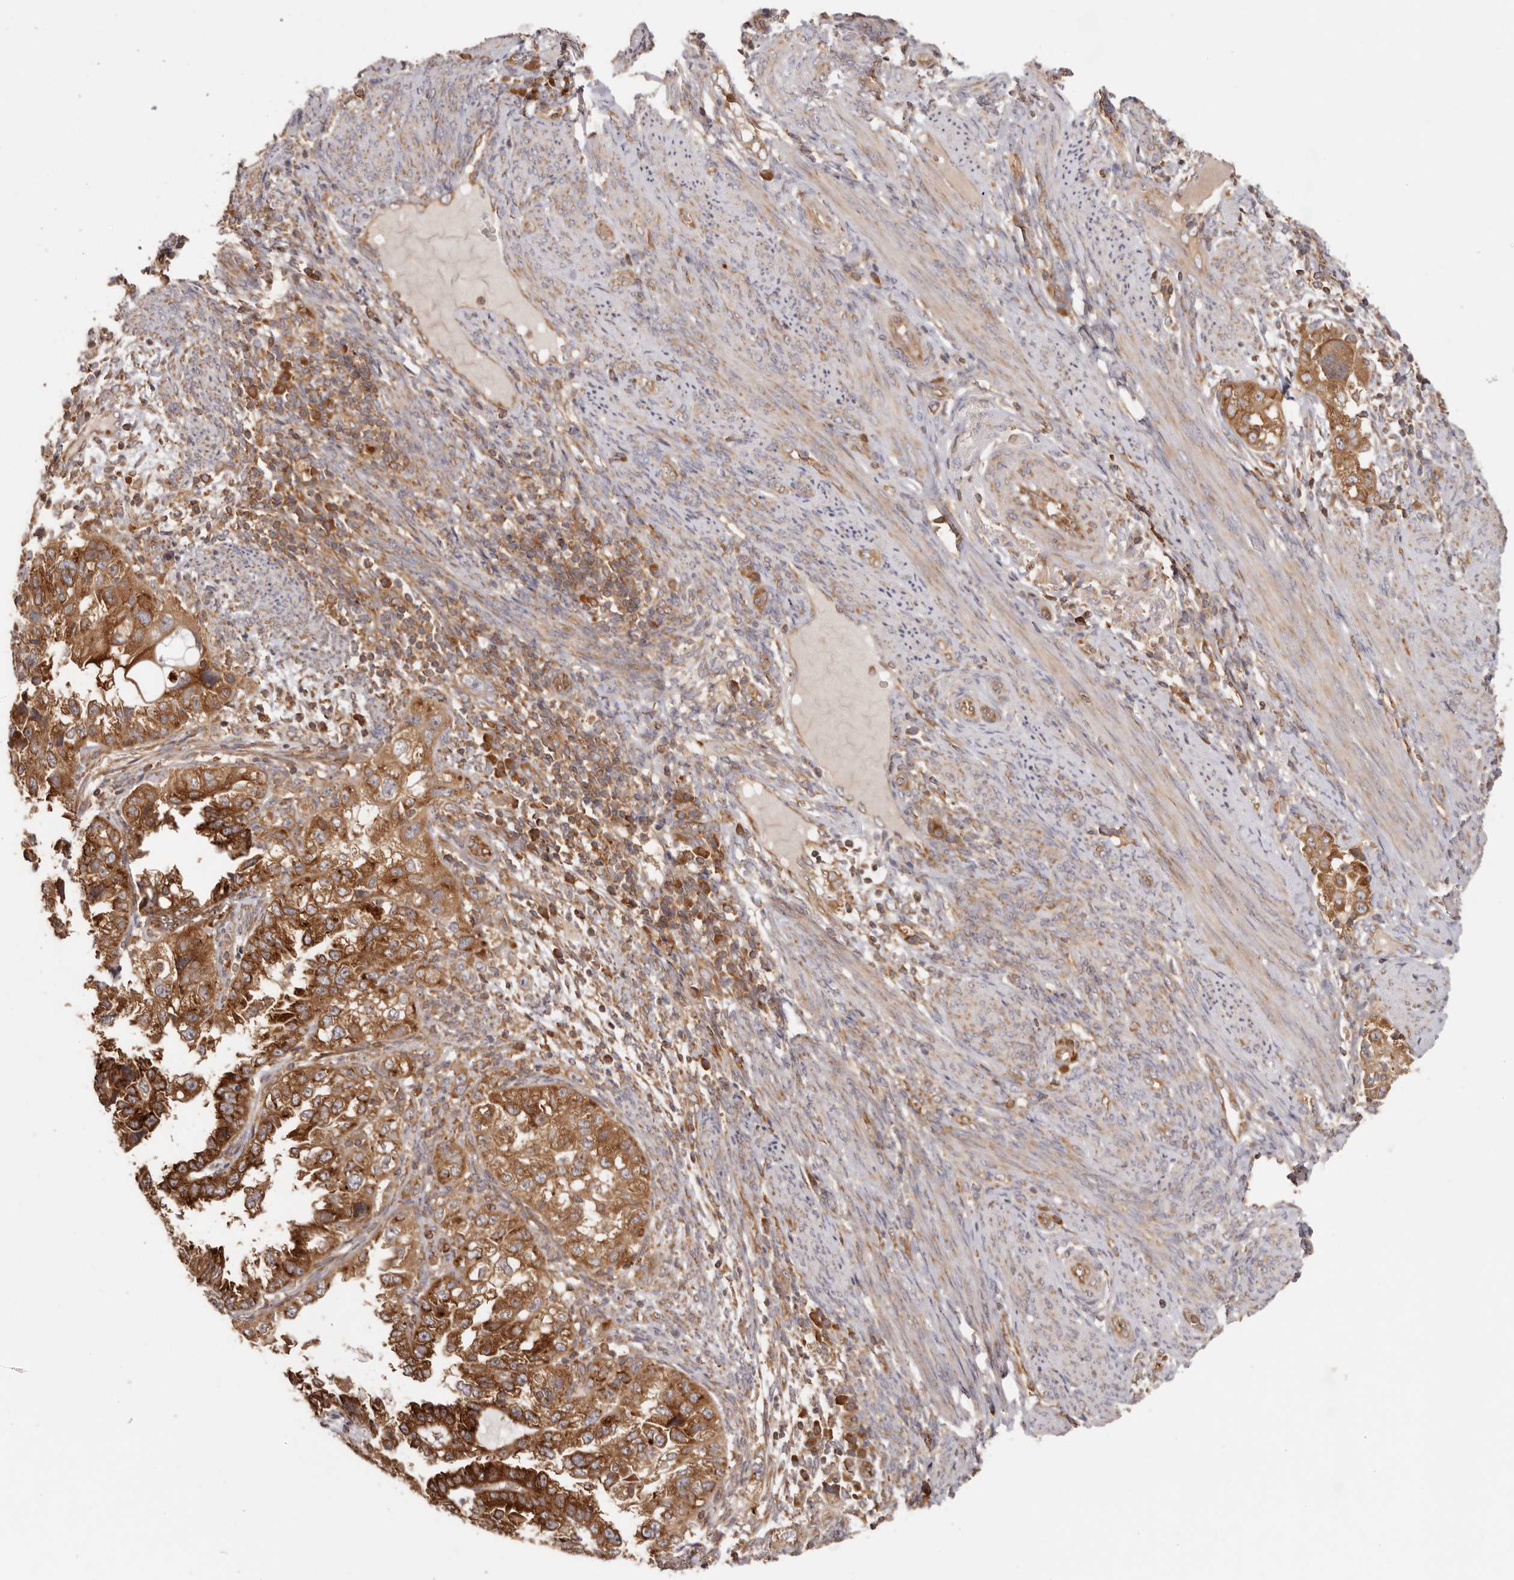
{"staining": {"intensity": "strong", "quantity": ">75%", "location": "cytoplasmic/membranous"}, "tissue": "endometrial cancer", "cell_type": "Tumor cells", "image_type": "cancer", "snomed": [{"axis": "morphology", "description": "Adenocarcinoma, NOS"}, {"axis": "topography", "description": "Endometrium"}], "caption": "Protein analysis of adenocarcinoma (endometrial) tissue demonstrates strong cytoplasmic/membranous expression in about >75% of tumor cells.", "gene": "EEF1E1", "patient": {"sex": "female", "age": 85}}